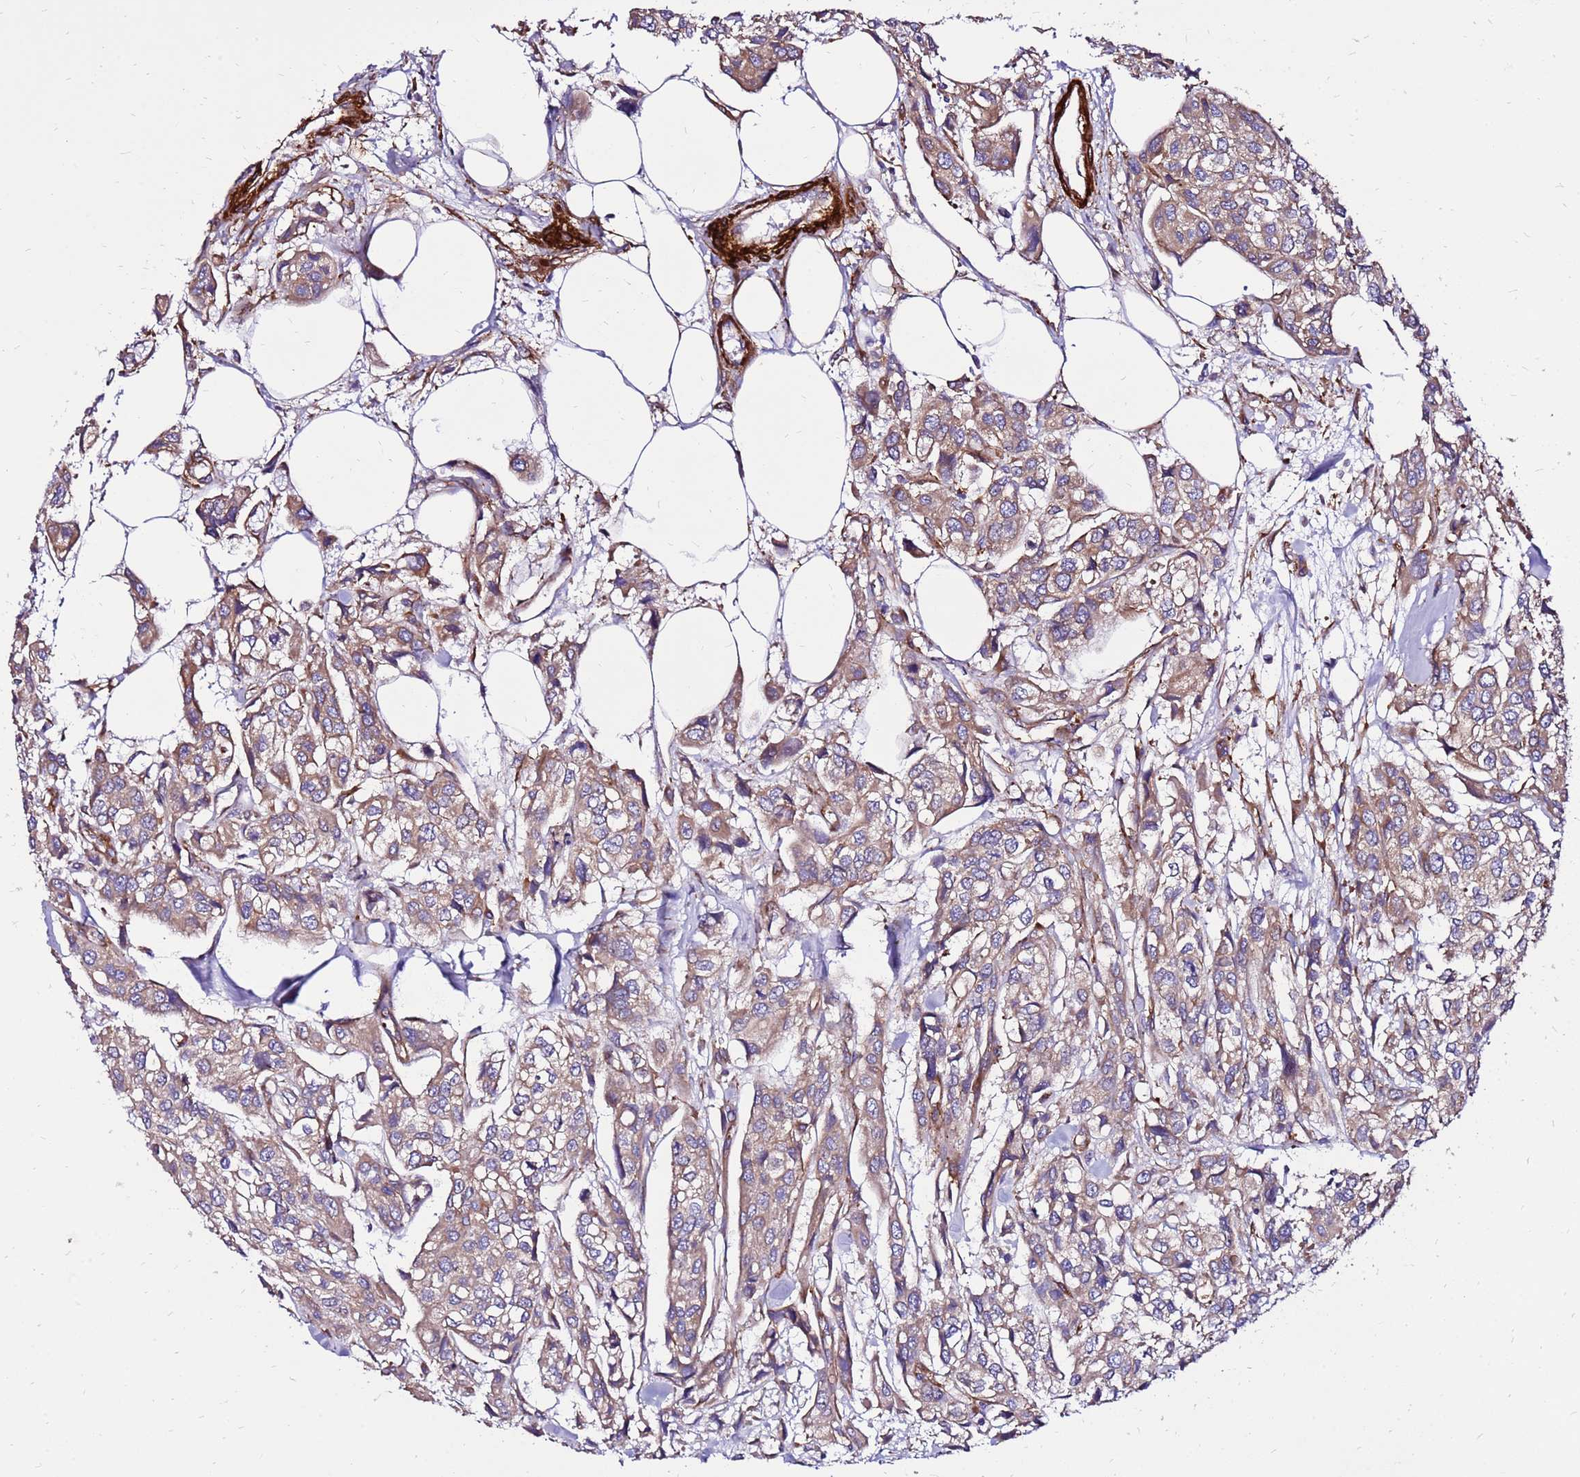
{"staining": {"intensity": "weak", "quantity": ">75%", "location": "cytoplasmic/membranous"}, "tissue": "urothelial cancer", "cell_type": "Tumor cells", "image_type": "cancer", "snomed": [{"axis": "morphology", "description": "Urothelial carcinoma, High grade"}, {"axis": "topography", "description": "Urinary bladder"}], "caption": "DAB (3,3'-diaminobenzidine) immunohistochemical staining of high-grade urothelial carcinoma exhibits weak cytoplasmic/membranous protein positivity in approximately >75% of tumor cells. (Stains: DAB in brown, nuclei in blue, Microscopy: brightfield microscopy at high magnification).", "gene": "EI24", "patient": {"sex": "male", "age": 67}}